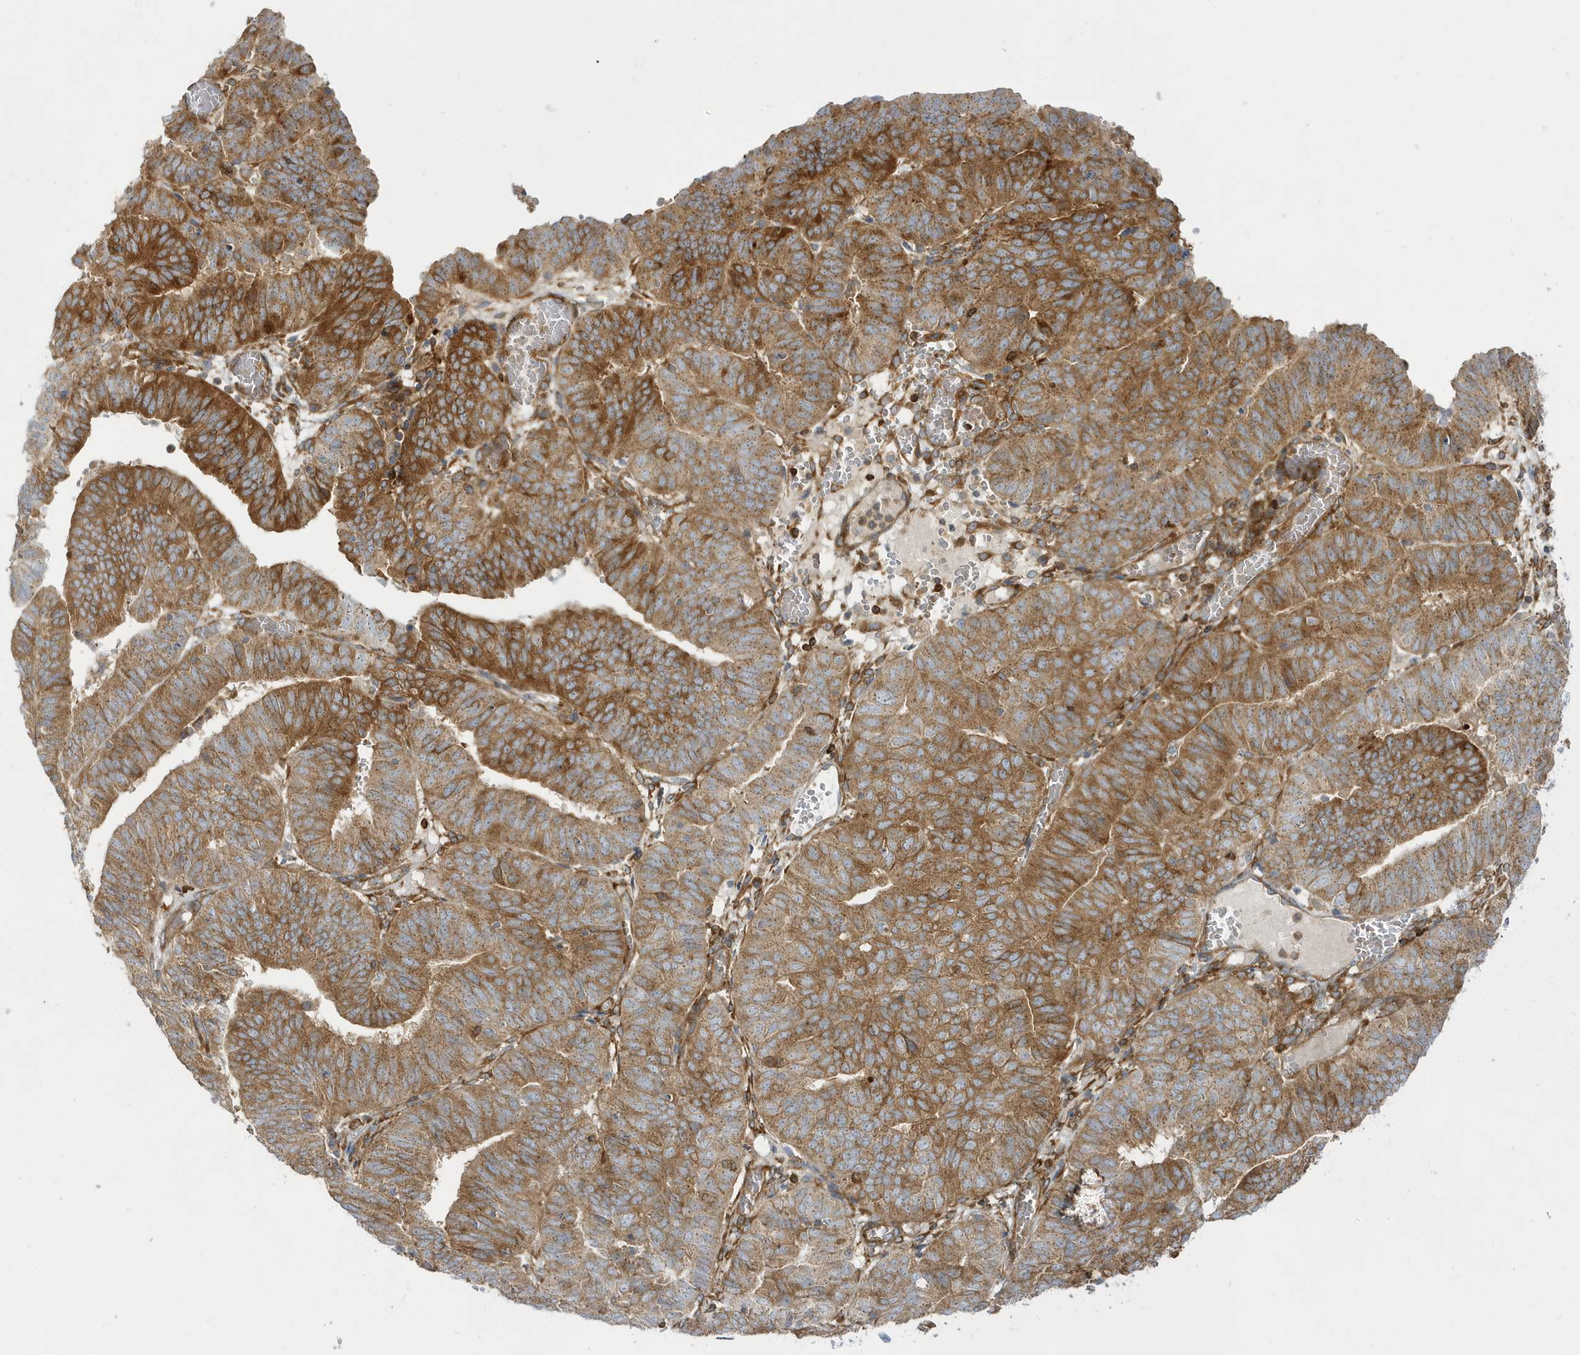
{"staining": {"intensity": "moderate", "quantity": ">75%", "location": "cytoplasmic/membranous"}, "tissue": "endometrial cancer", "cell_type": "Tumor cells", "image_type": "cancer", "snomed": [{"axis": "morphology", "description": "Adenocarcinoma, NOS"}, {"axis": "topography", "description": "Uterus"}], "caption": "Immunohistochemical staining of human endometrial cancer (adenocarcinoma) shows moderate cytoplasmic/membranous protein staining in approximately >75% of tumor cells. (DAB (3,3'-diaminobenzidine) IHC with brightfield microscopy, high magnification).", "gene": "STAM", "patient": {"sex": "female", "age": 77}}